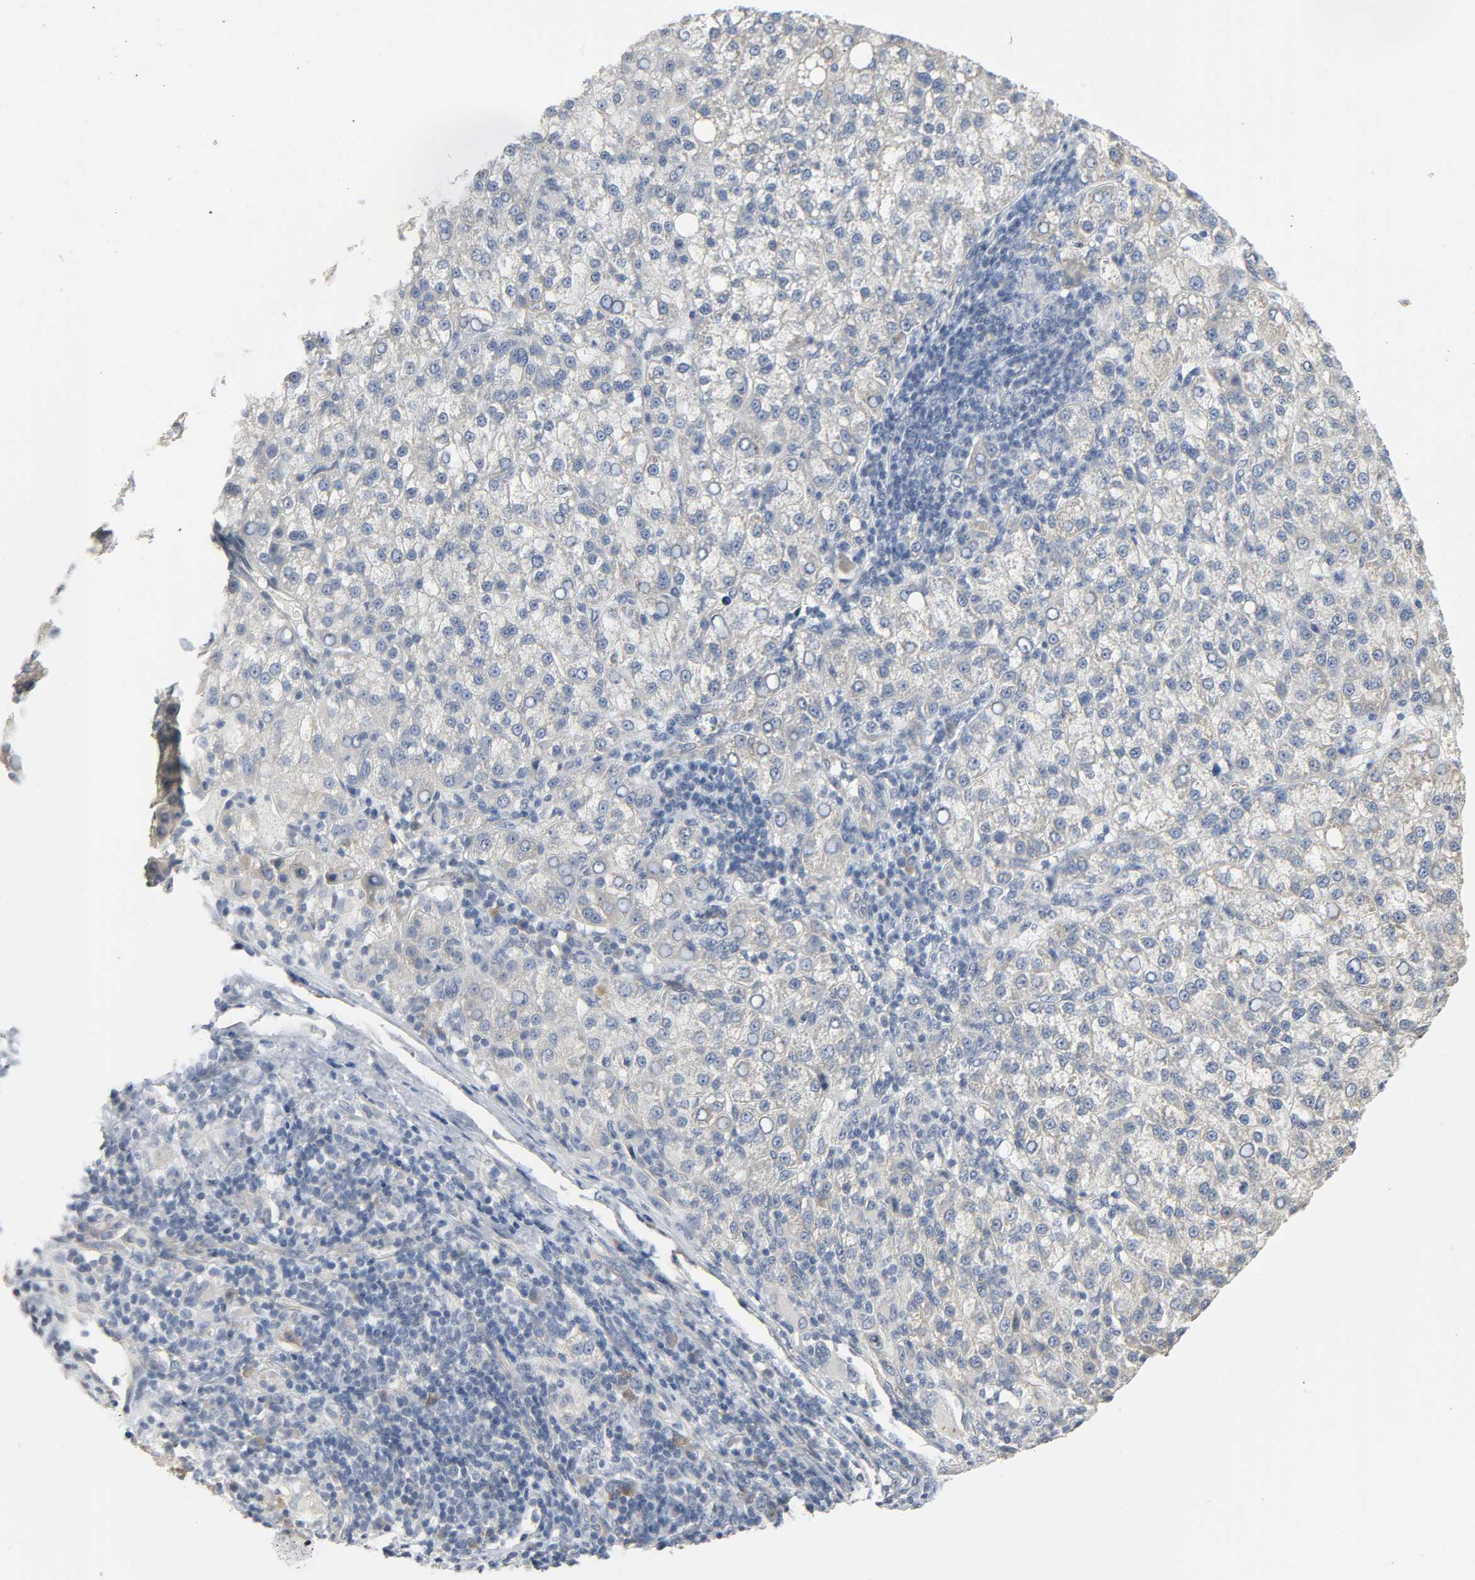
{"staining": {"intensity": "negative", "quantity": "none", "location": "none"}, "tissue": "liver cancer", "cell_type": "Tumor cells", "image_type": "cancer", "snomed": [{"axis": "morphology", "description": "Carcinoma, Hepatocellular, NOS"}, {"axis": "topography", "description": "Liver"}], "caption": "IHC image of neoplastic tissue: hepatocellular carcinoma (liver) stained with DAB (3,3'-diaminobenzidine) demonstrates no significant protein positivity in tumor cells.", "gene": "LIMCH1", "patient": {"sex": "female", "age": 58}}